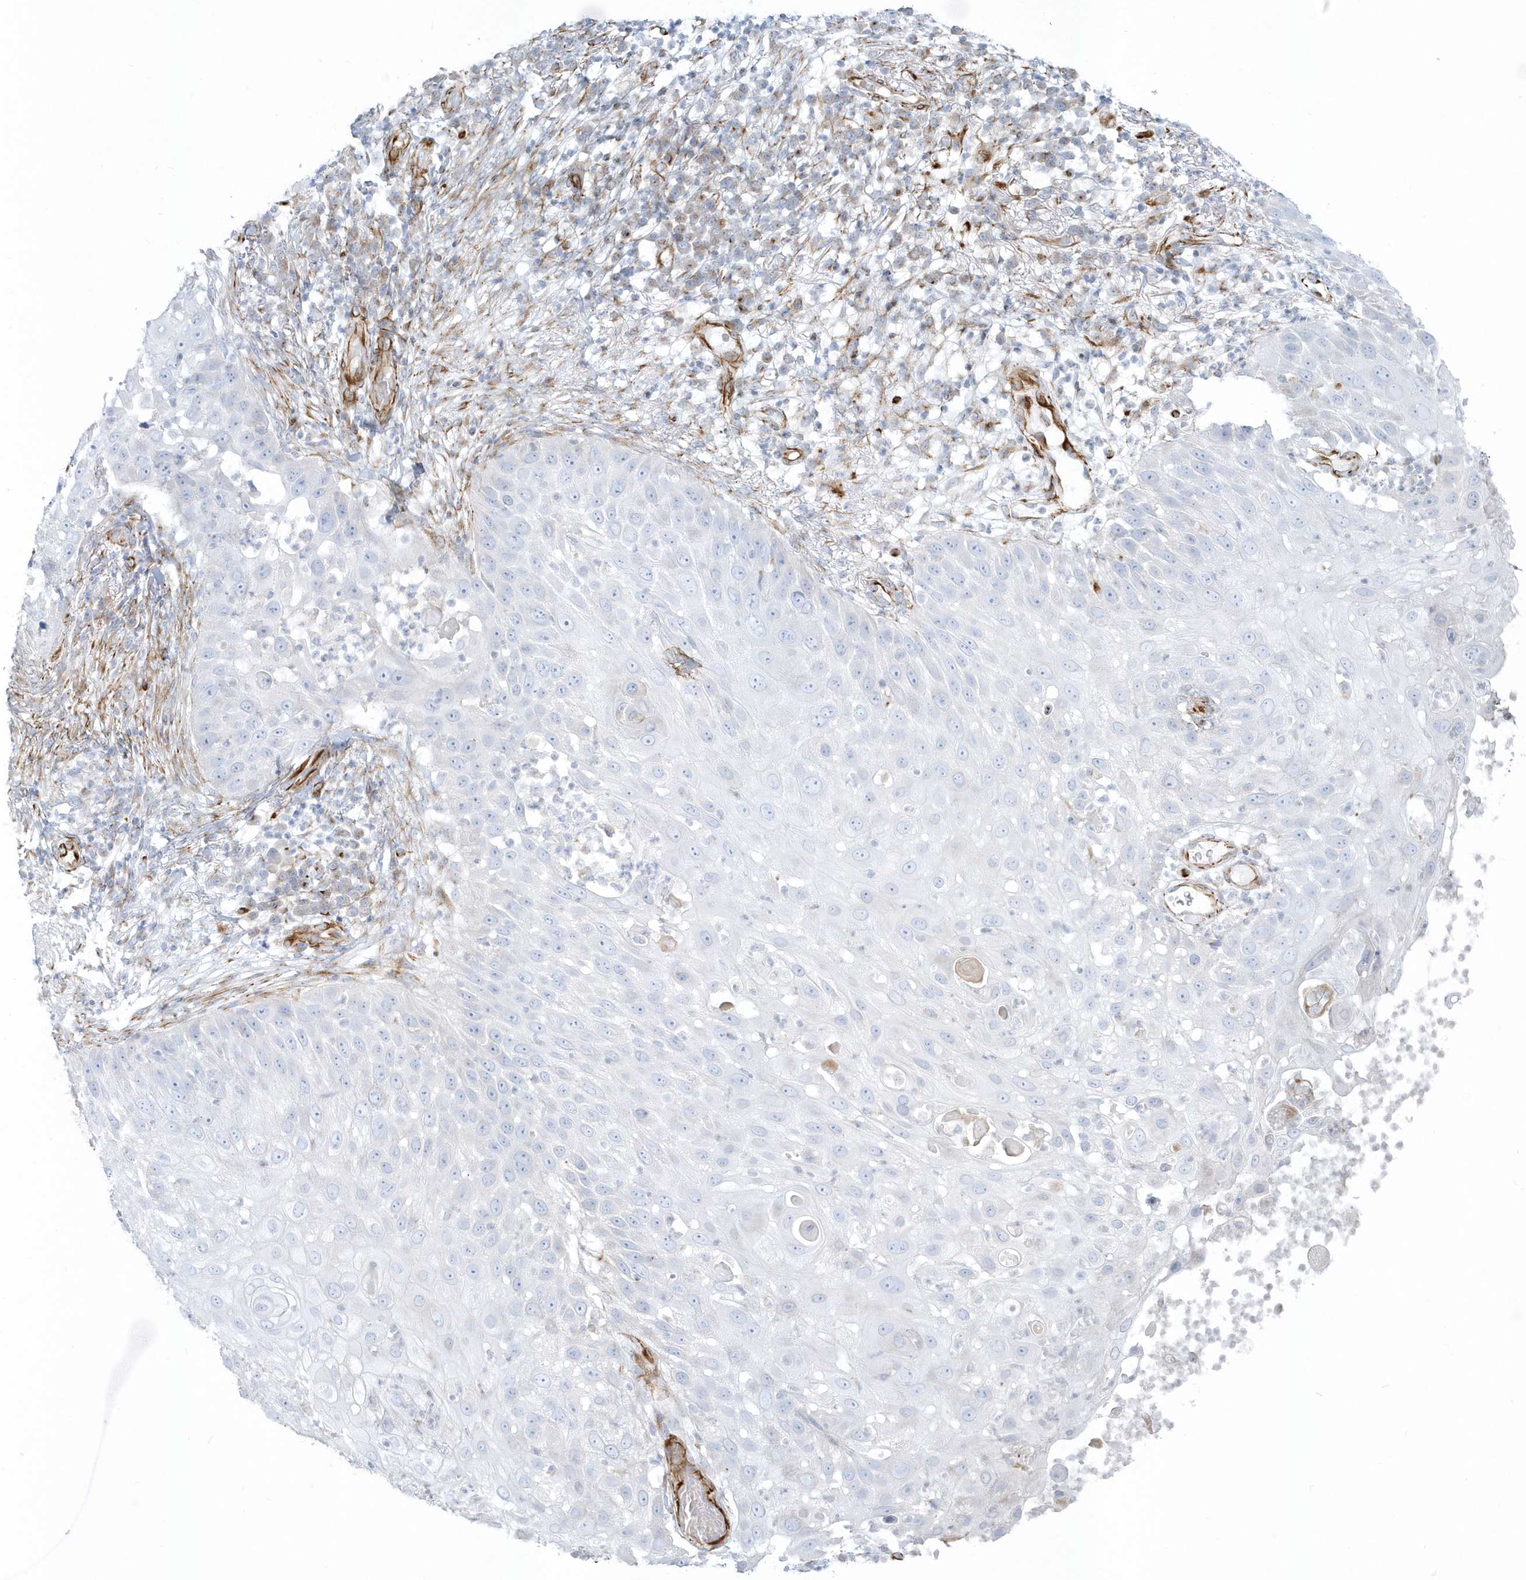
{"staining": {"intensity": "negative", "quantity": "none", "location": "none"}, "tissue": "skin cancer", "cell_type": "Tumor cells", "image_type": "cancer", "snomed": [{"axis": "morphology", "description": "Squamous cell carcinoma, NOS"}, {"axis": "topography", "description": "Skin"}], "caption": "This is an immunohistochemistry (IHC) image of skin cancer. There is no staining in tumor cells.", "gene": "PPIL6", "patient": {"sex": "female", "age": 44}}